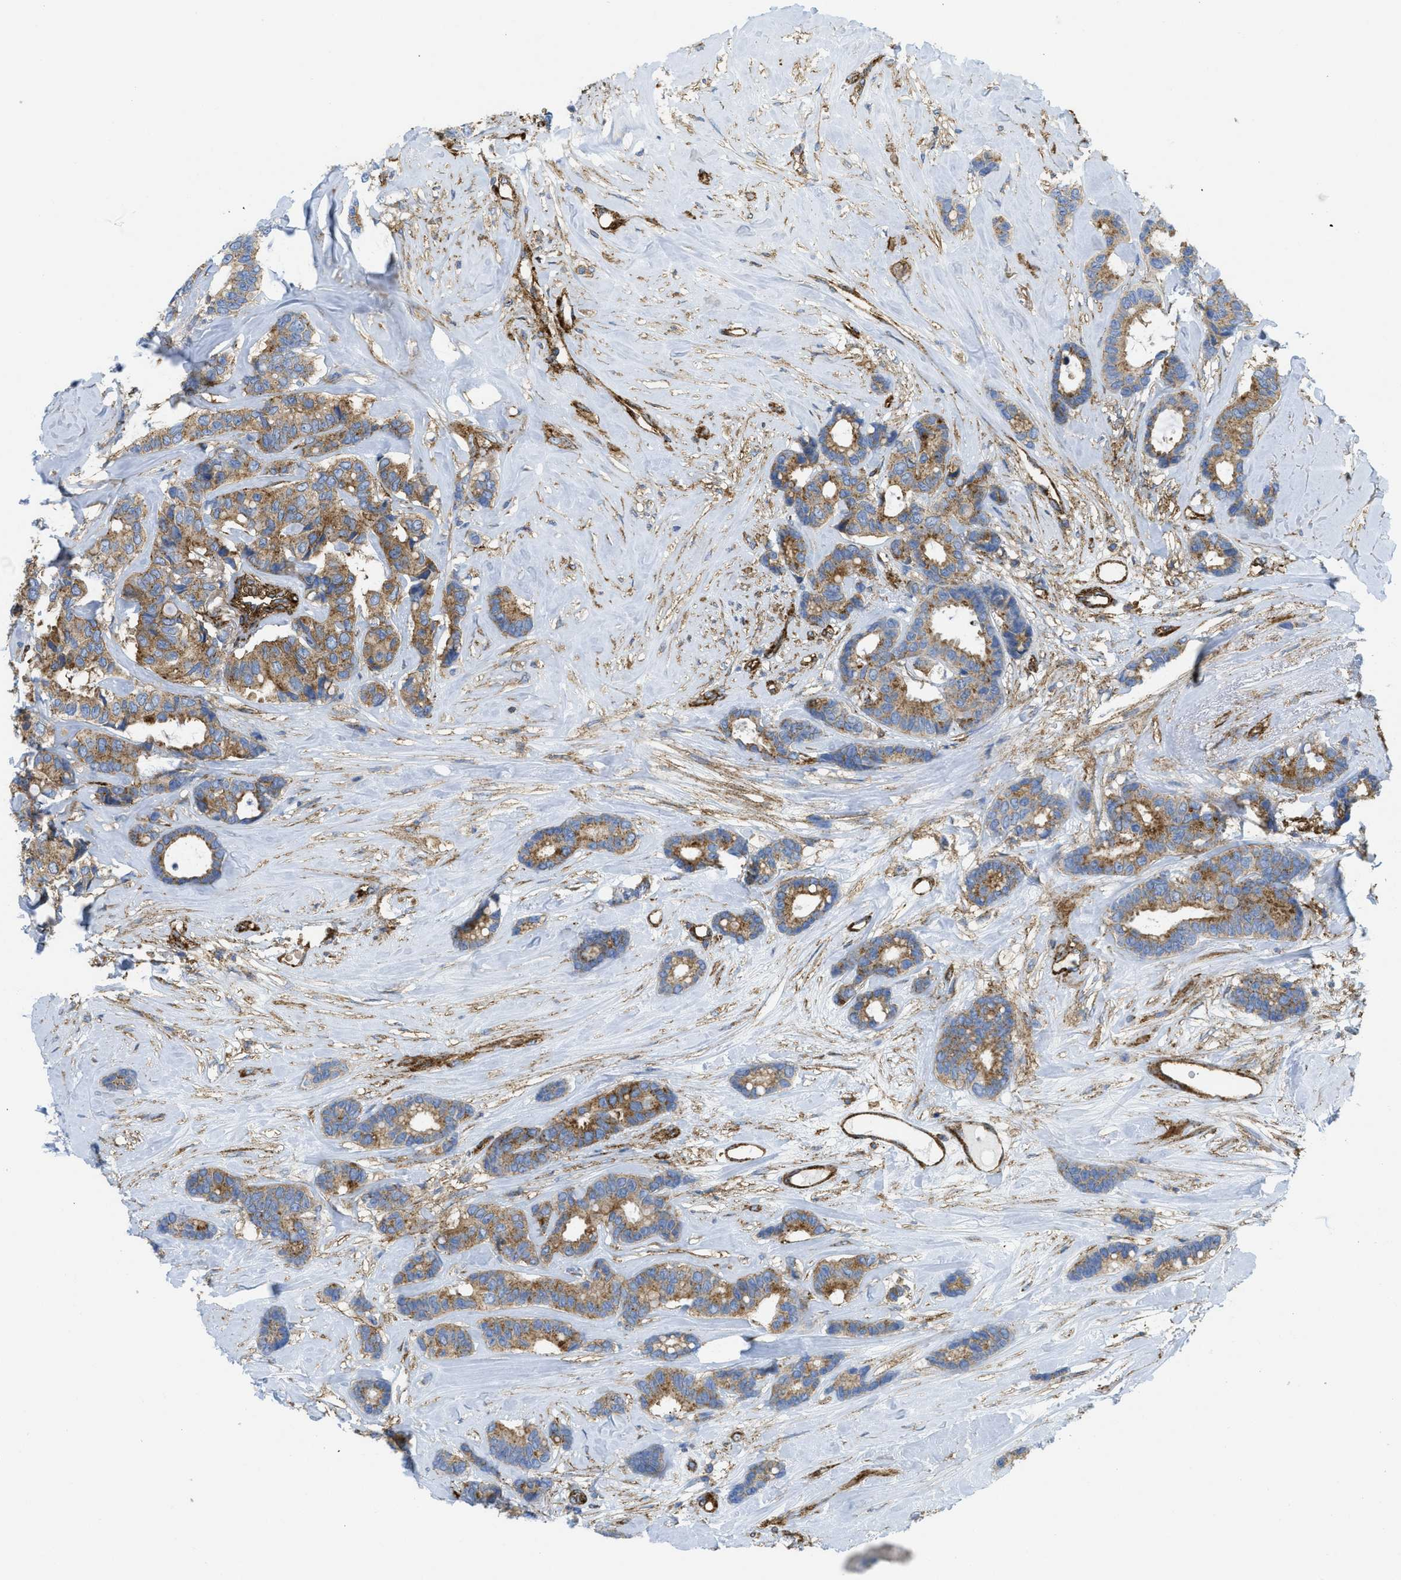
{"staining": {"intensity": "moderate", "quantity": ">75%", "location": "cytoplasmic/membranous"}, "tissue": "breast cancer", "cell_type": "Tumor cells", "image_type": "cancer", "snomed": [{"axis": "morphology", "description": "Duct carcinoma"}, {"axis": "topography", "description": "Breast"}], "caption": "Human infiltrating ductal carcinoma (breast) stained with a protein marker demonstrates moderate staining in tumor cells.", "gene": "HIP1", "patient": {"sex": "female", "age": 87}}